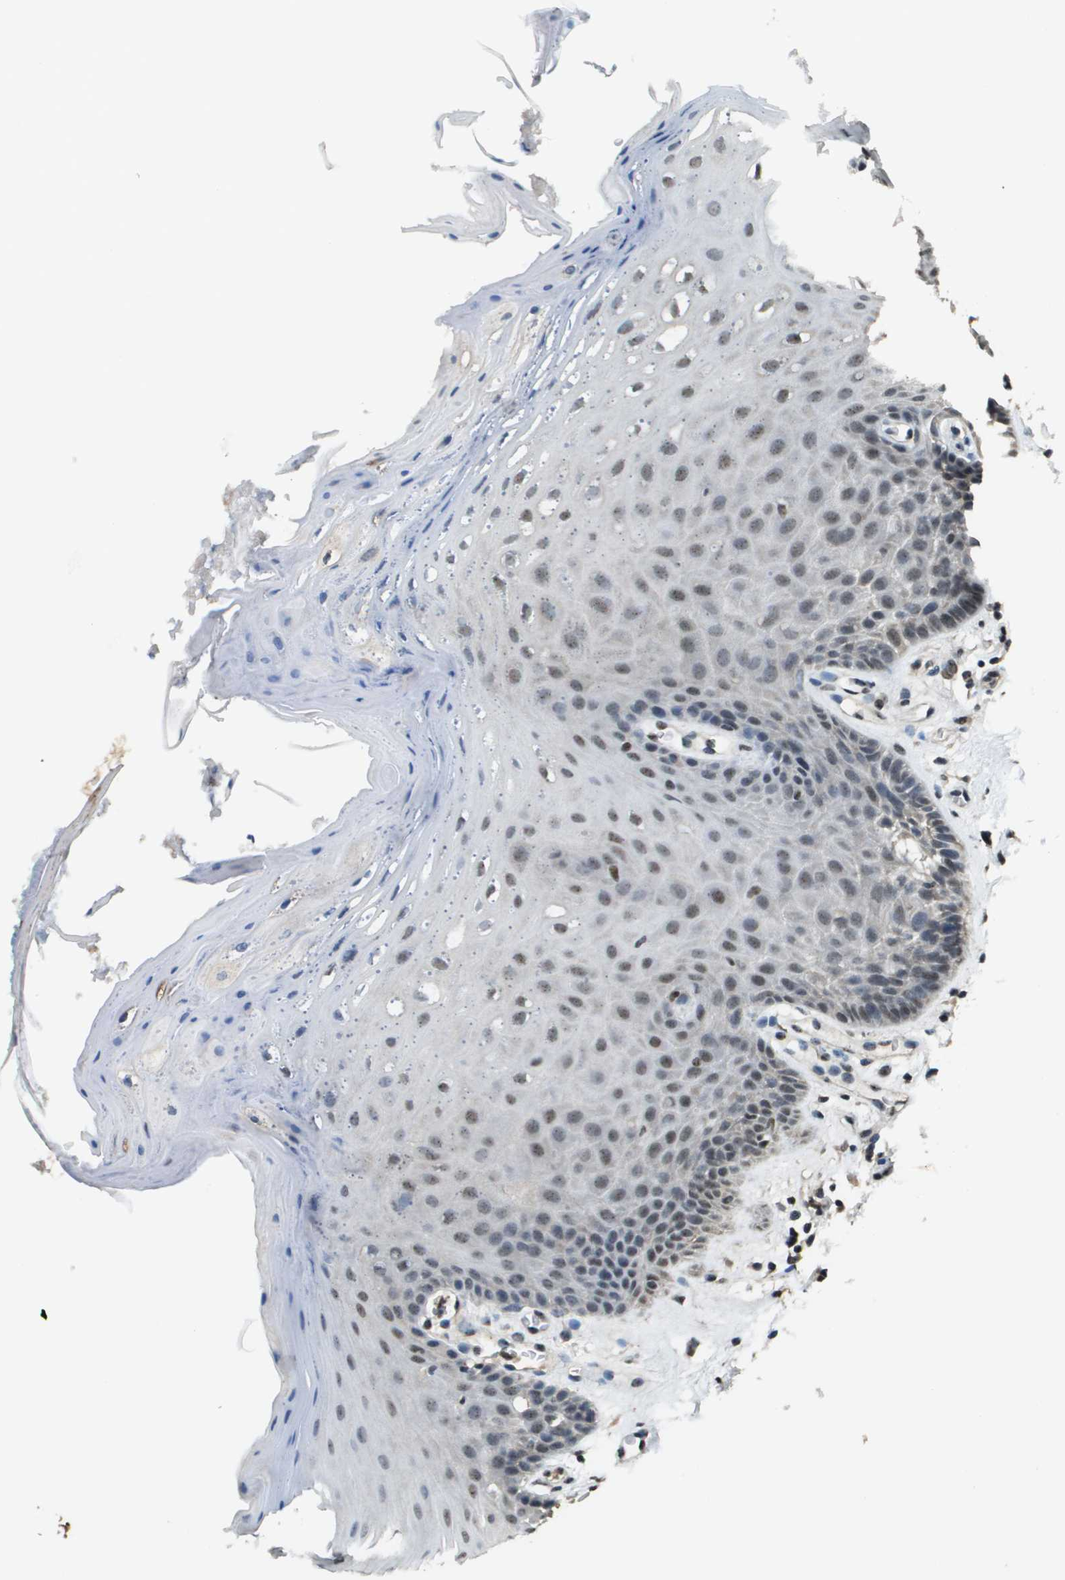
{"staining": {"intensity": "moderate", "quantity": "25%-75%", "location": "nuclear"}, "tissue": "oral mucosa", "cell_type": "Squamous epithelial cells", "image_type": "normal", "snomed": [{"axis": "morphology", "description": "Normal tissue, NOS"}, {"axis": "morphology", "description": "Squamous cell carcinoma, NOS"}, {"axis": "topography", "description": "Oral tissue"}, {"axis": "topography", "description": "Head-Neck"}], "caption": "Immunohistochemistry (IHC) of normal oral mucosa exhibits medium levels of moderate nuclear expression in approximately 25%-75% of squamous epithelial cells. (DAB IHC with brightfield microscopy, high magnification).", "gene": "SP100", "patient": {"sex": "male", "age": 71}}